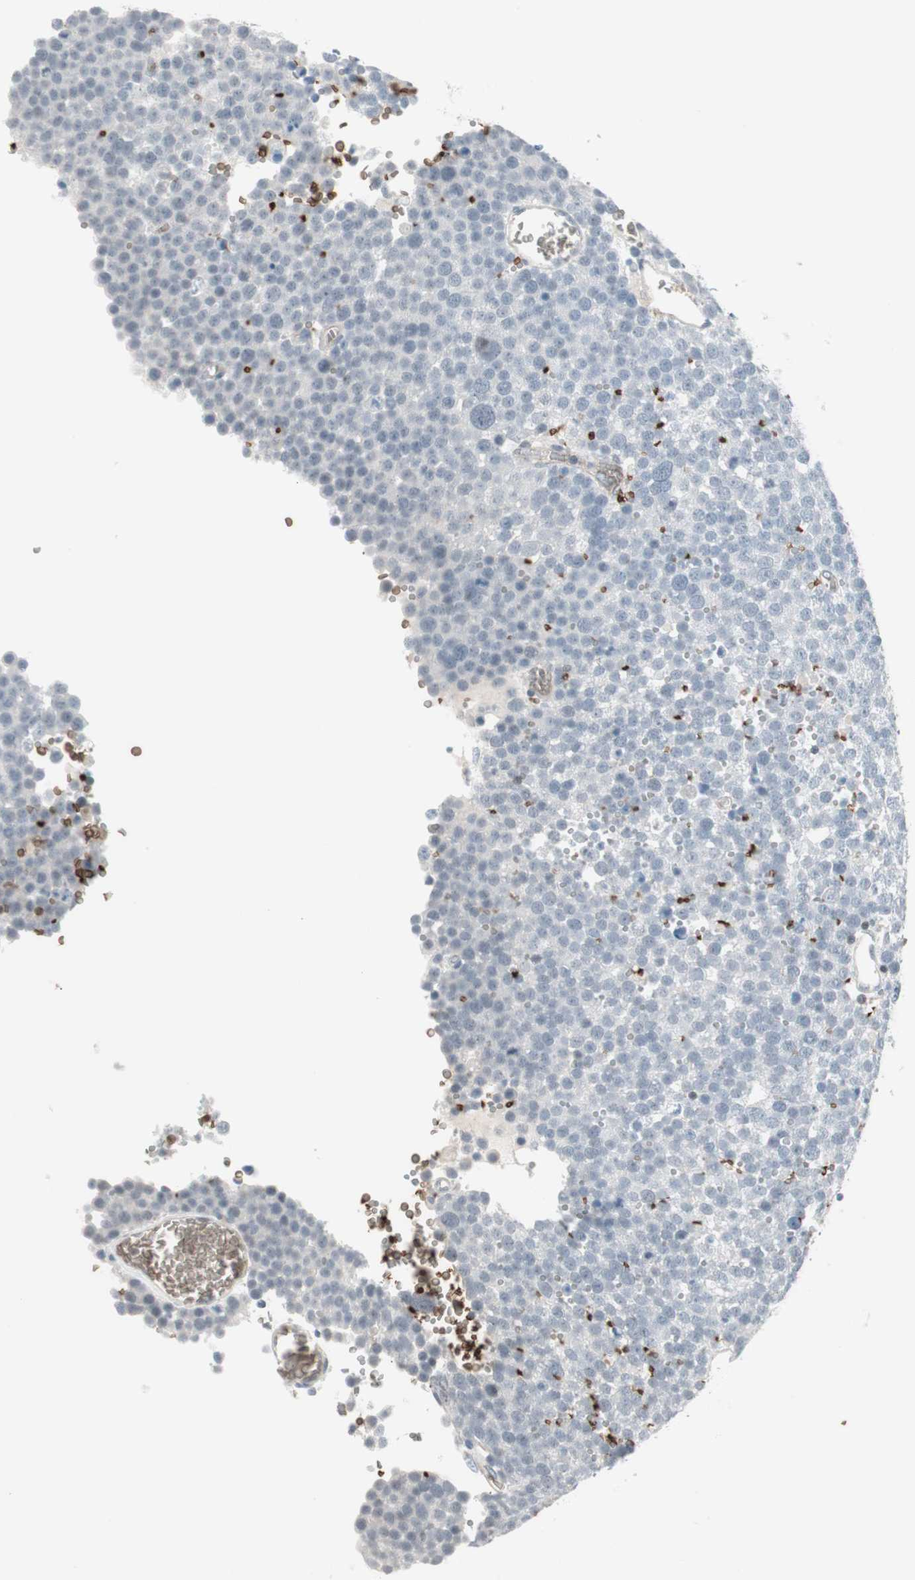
{"staining": {"intensity": "negative", "quantity": "none", "location": "none"}, "tissue": "testis cancer", "cell_type": "Tumor cells", "image_type": "cancer", "snomed": [{"axis": "morphology", "description": "Seminoma, NOS"}, {"axis": "topography", "description": "Testis"}], "caption": "Protein analysis of seminoma (testis) reveals no significant positivity in tumor cells.", "gene": "MAP4K1", "patient": {"sex": "male", "age": 71}}